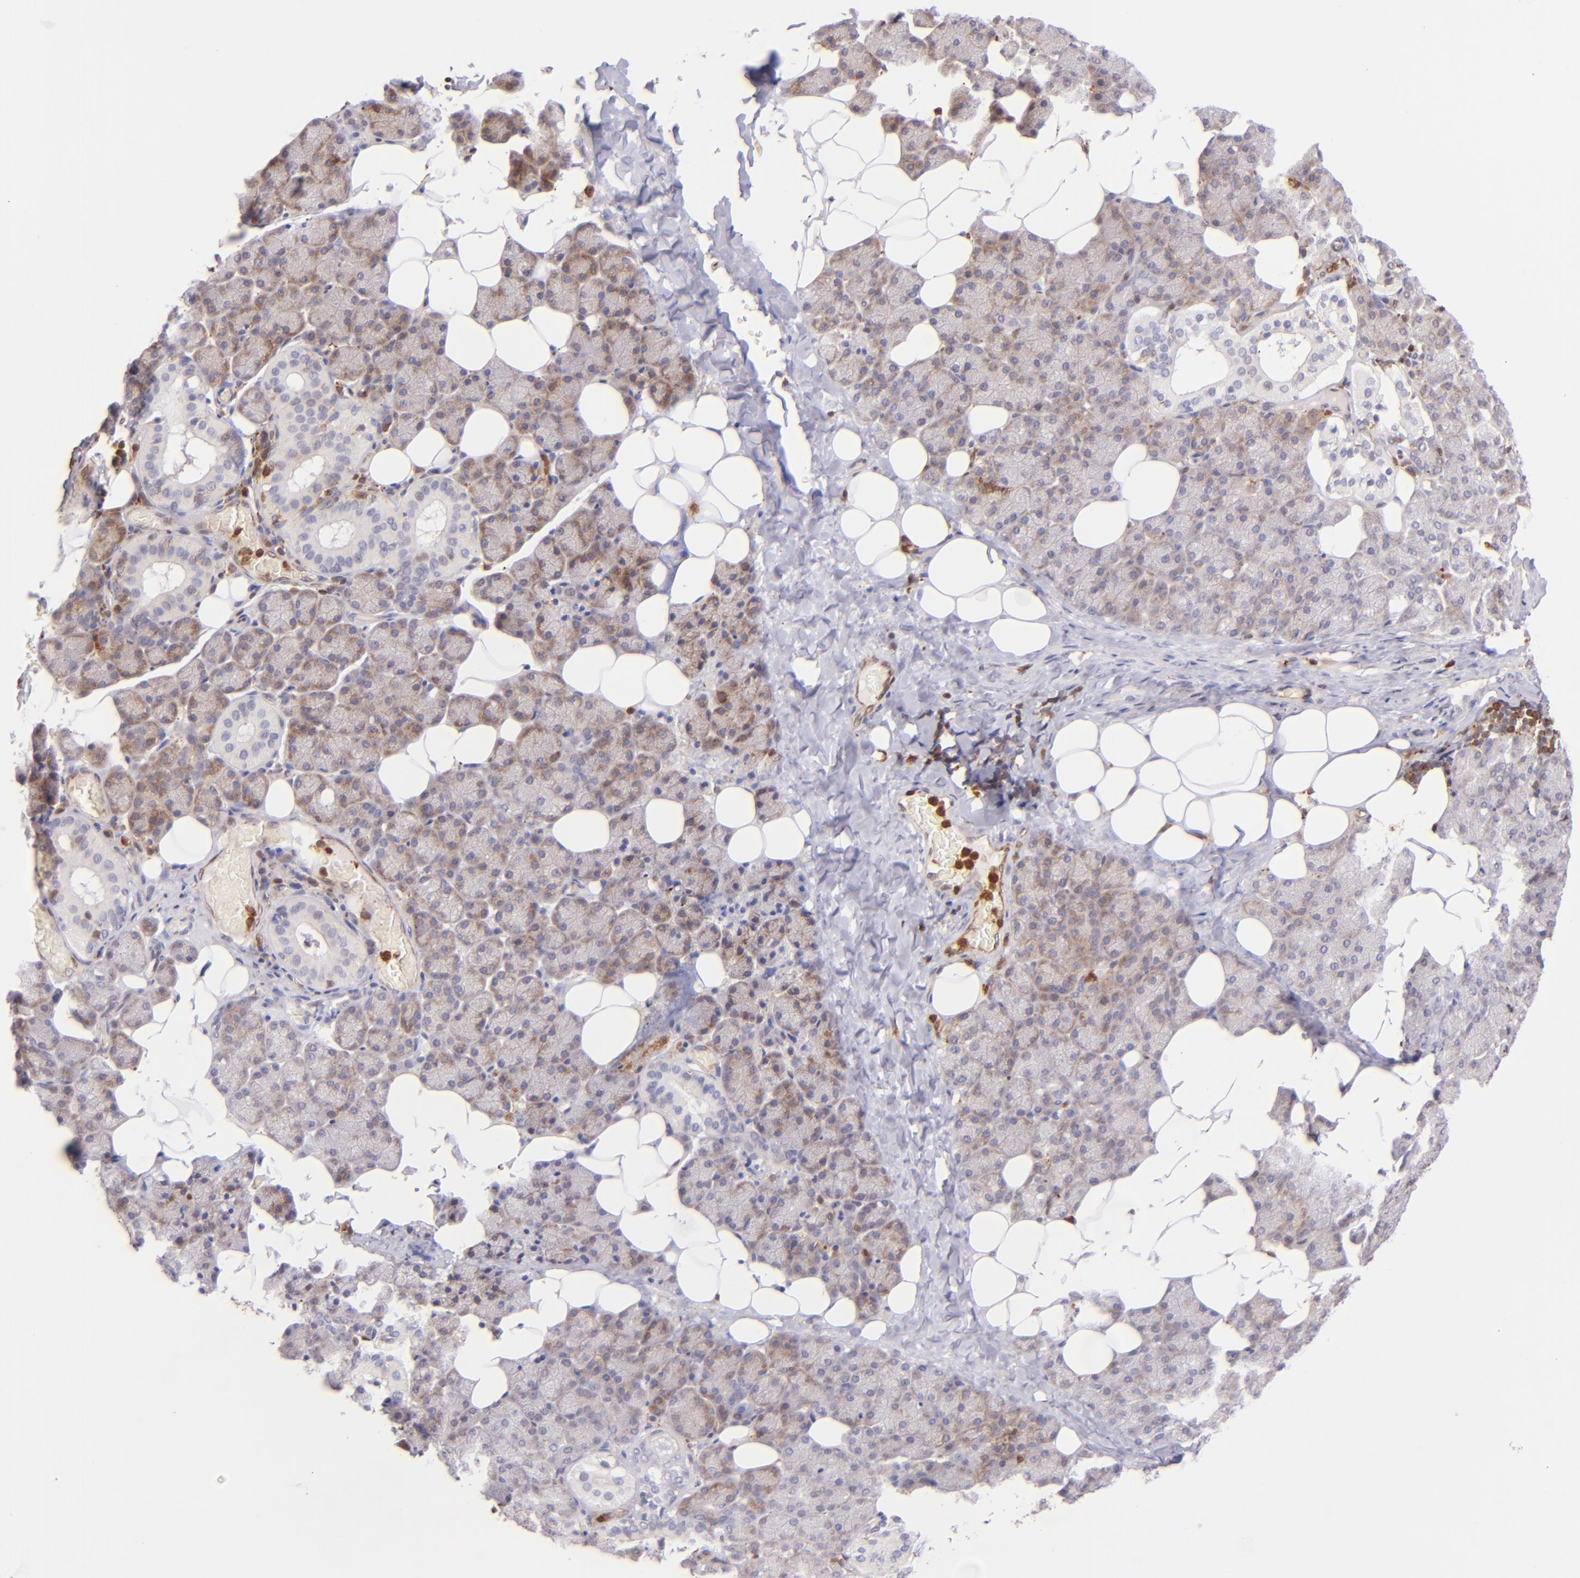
{"staining": {"intensity": "weak", "quantity": "25%-75%", "location": "cytoplasmic/membranous"}, "tissue": "salivary gland", "cell_type": "Glandular cells", "image_type": "normal", "snomed": [{"axis": "morphology", "description": "Normal tissue, NOS"}, {"axis": "topography", "description": "Lymph node"}, {"axis": "topography", "description": "Salivary gland"}], "caption": "Immunohistochemistry (IHC) photomicrograph of unremarkable salivary gland: human salivary gland stained using immunohistochemistry demonstrates low levels of weak protein expression localized specifically in the cytoplasmic/membranous of glandular cells, appearing as a cytoplasmic/membranous brown color.", "gene": "BTK", "patient": {"sex": "male", "age": 8}}